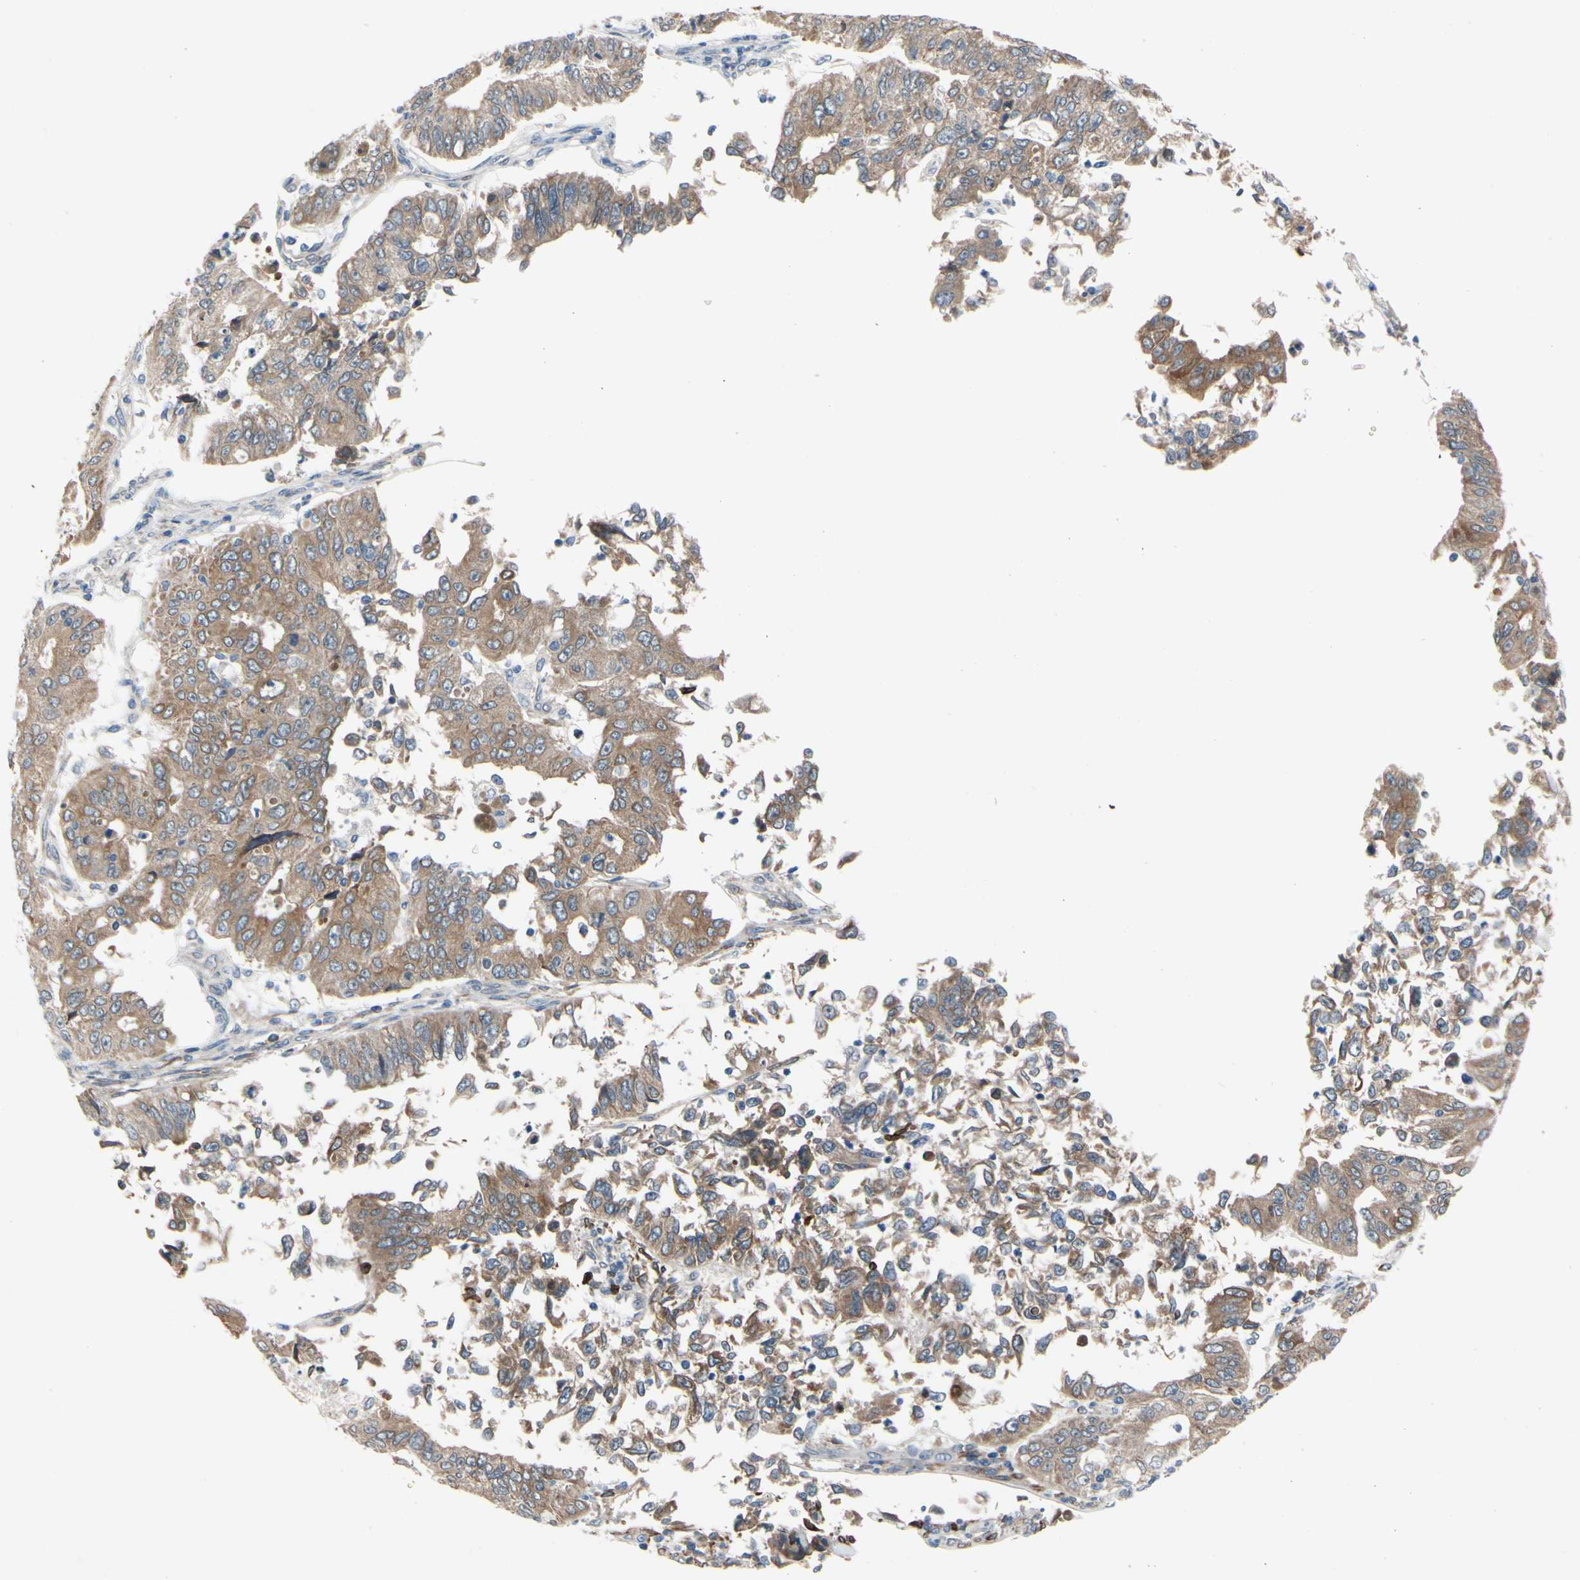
{"staining": {"intensity": "weak", "quantity": ">75%", "location": "cytoplasmic/membranous"}, "tissue": "endometrial cancer", "cell_type": "Tumor cells", "image_type": "cancer", "snomed": [{"axis": "morphology", "description": "Adenocarcinoma, NOS"}, {"axis": "topography", "description": "Endometrium"}], "caption": "Adenocarcinoma (endometrial) was stained to show a protein in brown. There is low levels of weak cytoplasmic/membranous staining in about >75% of tumor cells.", "gene": "PRXL2A", "patient": {"sex": "female", "age": 42}}